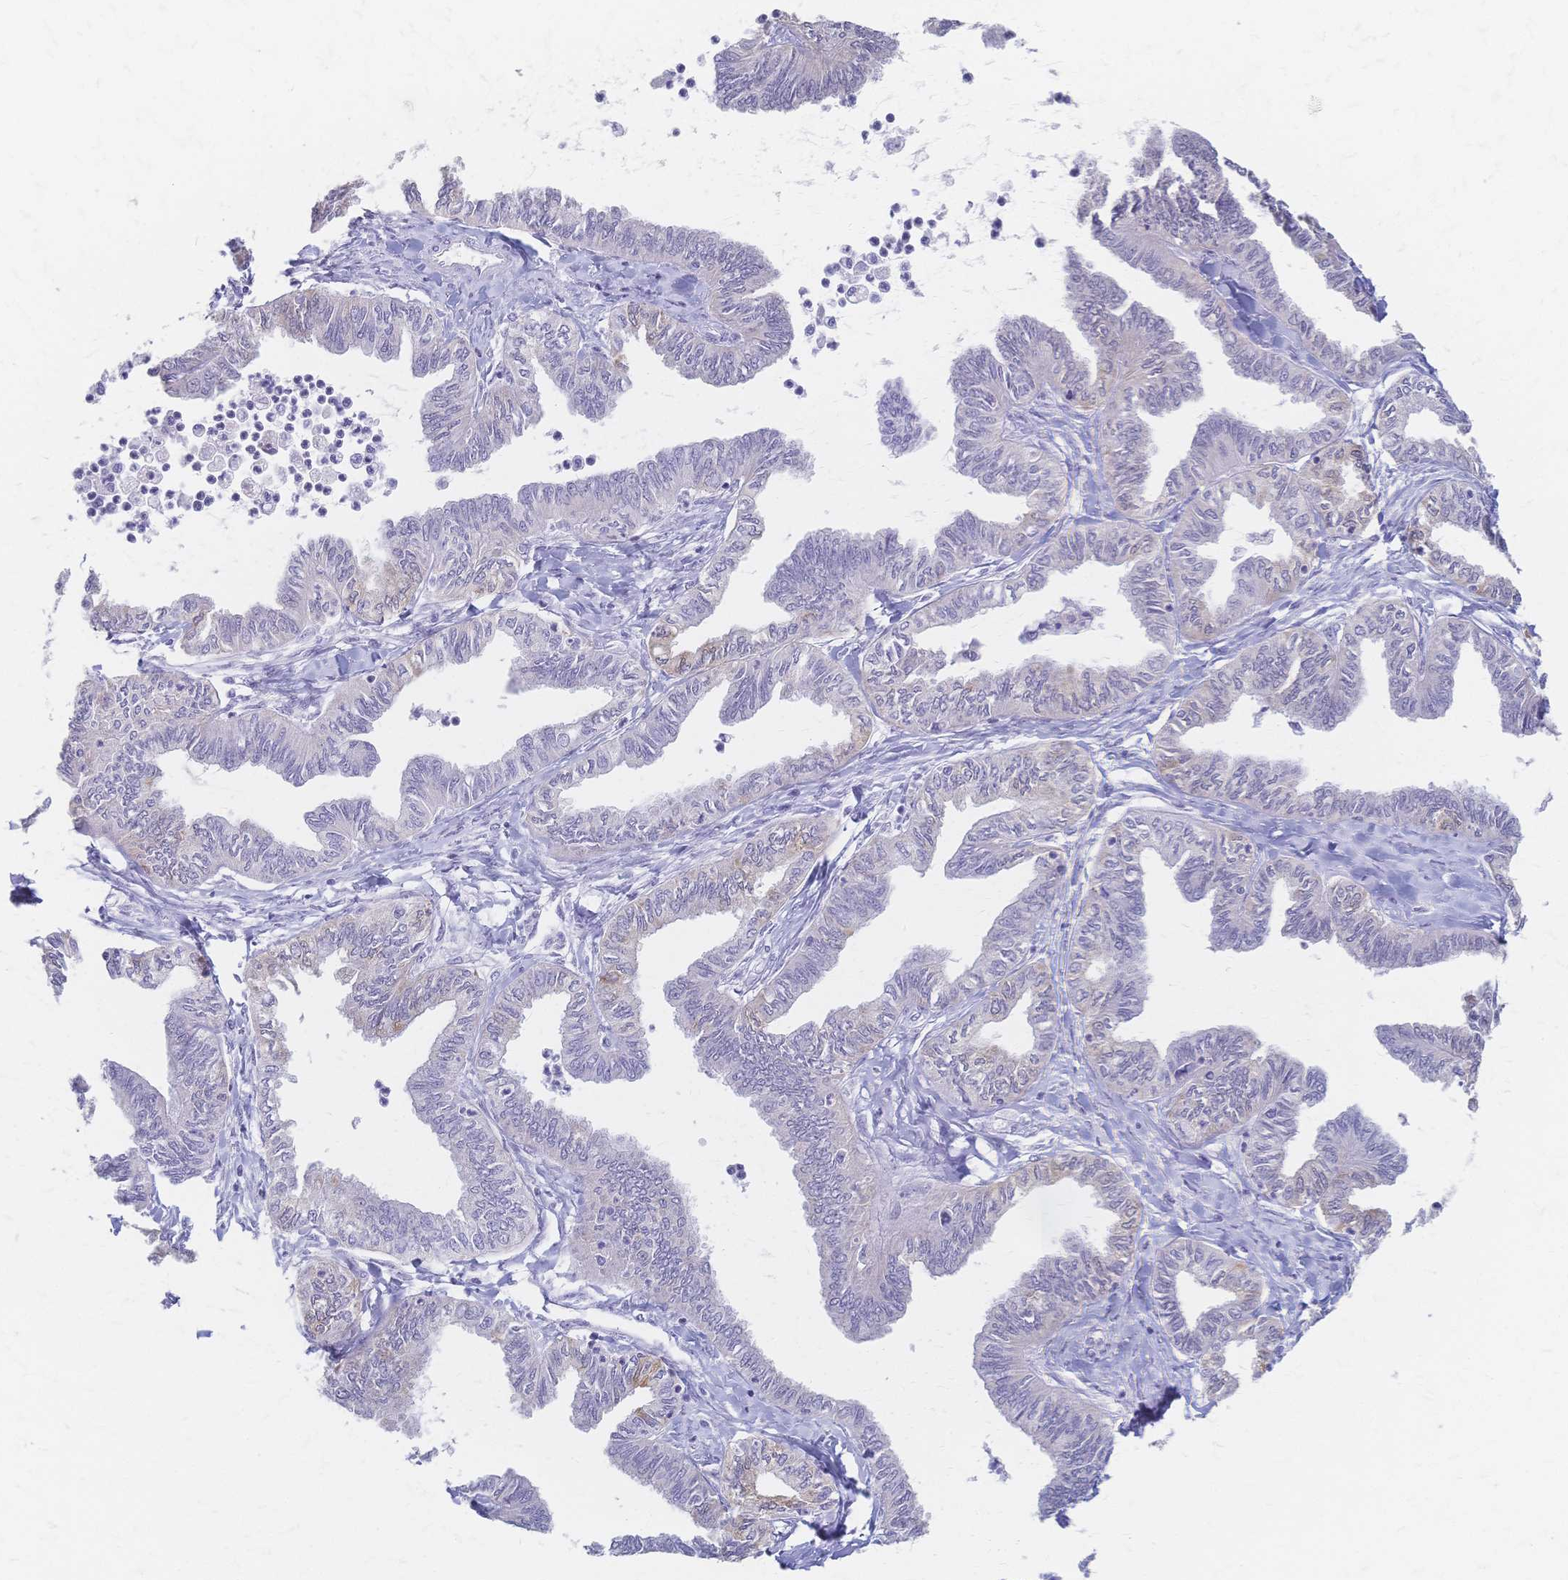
{"staining": {"intensity": "moderate", "quantity": "<25%", "location": "cytoplasmic/membranous"}, "tissue": "ovarian cancer", "cell_type": "Tumor cells", "image_type": "cancer", "snomed": [{"axis": "morphology", "description": "Carcinoma, endometroid"}, {"axis": "topography", "description": "Ovary"}], "caption": "Ovarian endometroid carcinoma tissue exhibits moderate cytoplasmic/membranous positivity in about <25% of tumor cells", "gene": "CYB5A", "patient": {"sex": "female", "age": 70}}